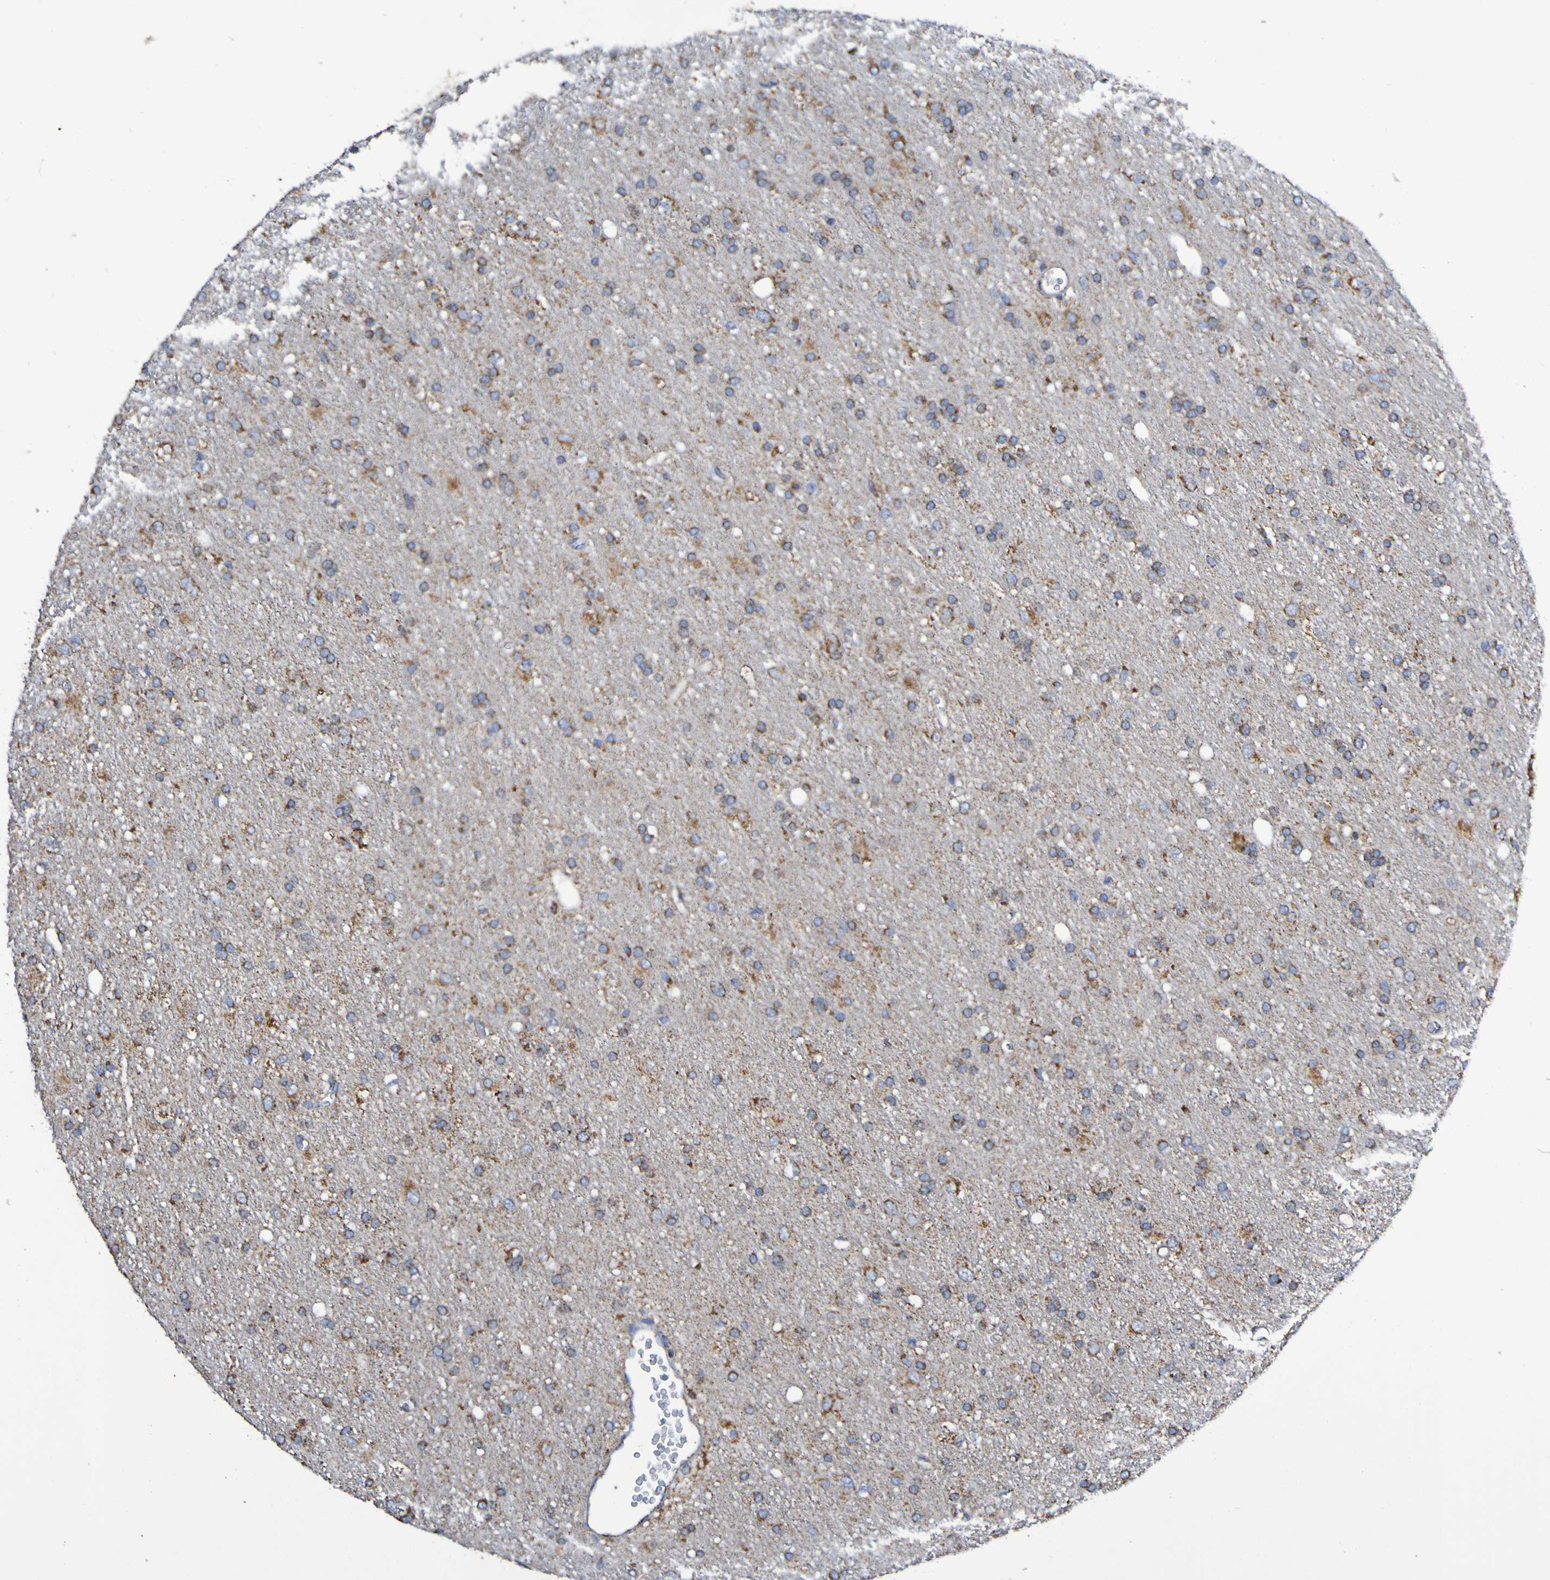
{"staining": {"intensity": "moderate", "quantity": ">75%", "location": "cytoplasmic/membranous"}, "tissue": "glioma", "cell_type": "Tumor cells", "image_type": "cancer", "snomed": [{"axis": "morphology", "description": "Glioma, malignant, Low grade"}, {"axis": "topography", "description": "Brain"}], "caption": "Human low-grade glioma (malignant) stained with a brown dye reveals moderate cytoplasmic/membranous positive staining in about >75% of tumor cells.", "gene": "IL18R1", "patient": {"sex": "male", "age": 77}}